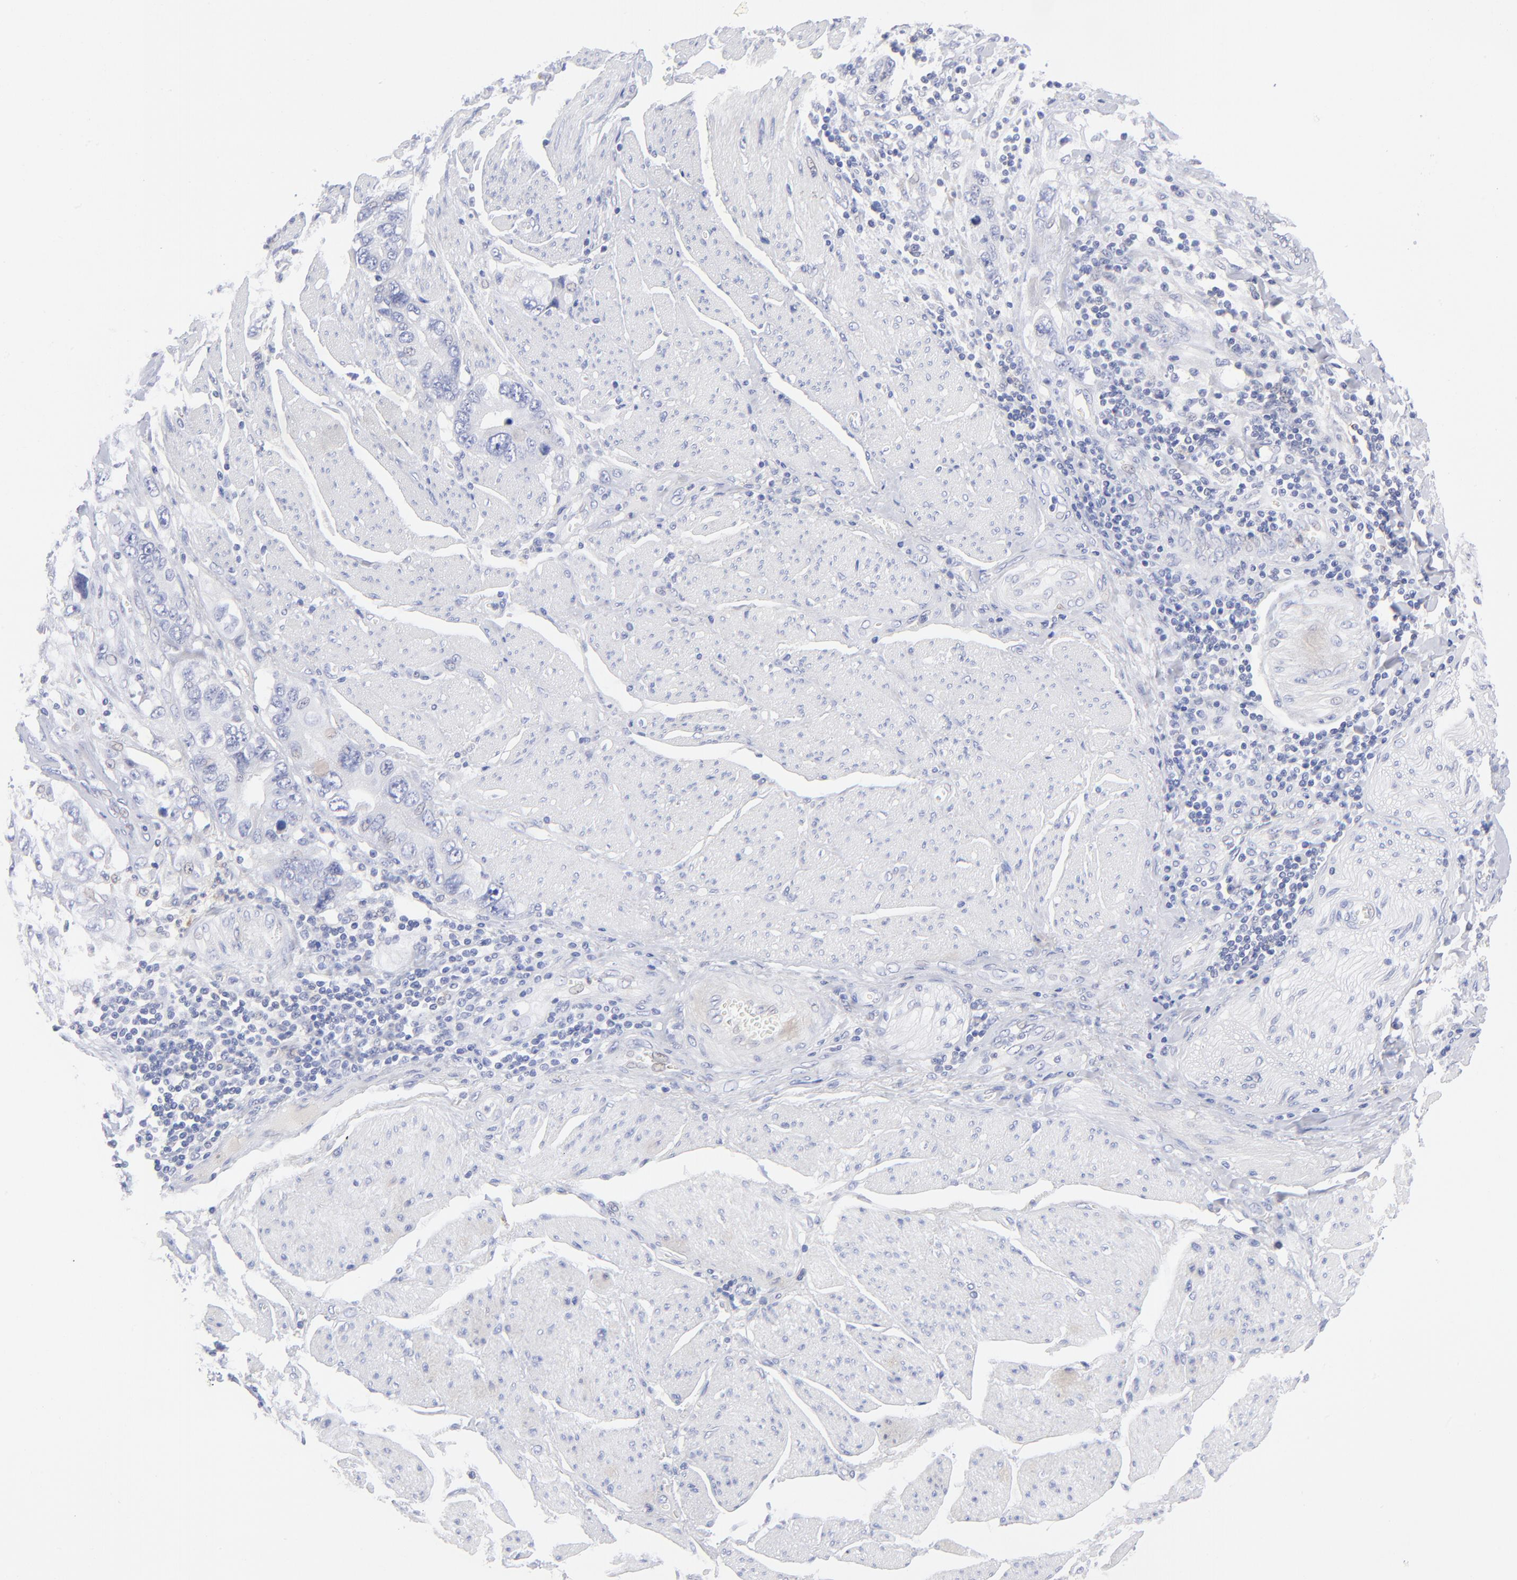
{"staining": {"intensity": "negative", "quantity": "none", "location": "none"}, "tissue": "stomach cancer", "cell_type": "Tumor cells", "image_type": "cancer", "snomed": [{"axis": "morphology", "description": "Adenocarcinoma, NOS"}, {"axis": "topography", "description": "Pancreas"}, {"axis": "topography", "description": "Stomach, upper"}], "caption": "The histopathology image shows no significant expression in tumor cells of stomach cancer.", "gene": "EIF2AK2", "patient": {"sex": "male", "age": 77}}